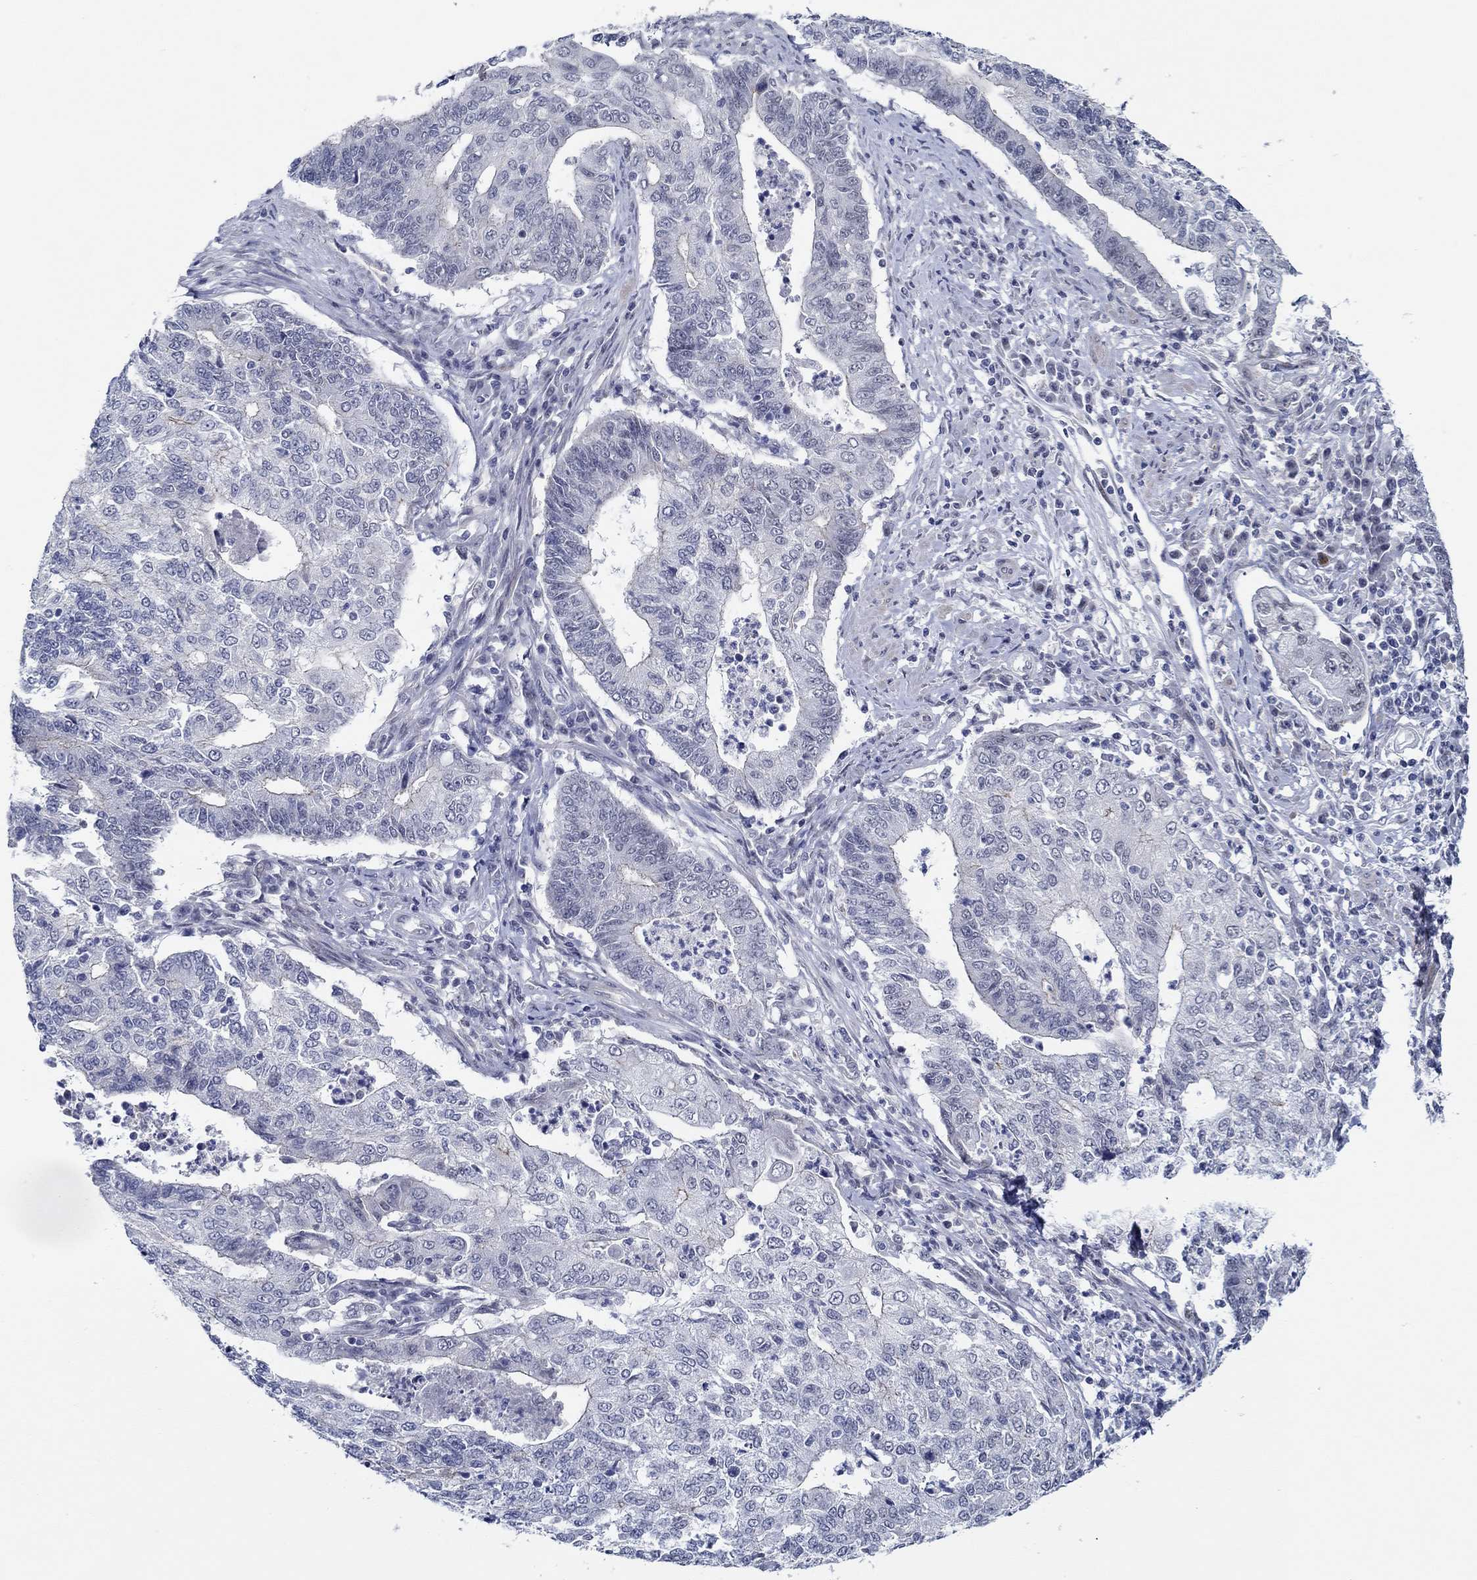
{"staining": {"intensity": "negative", "quantity": "none", "location": "none"}, "tissue": "endometrial cancer", "cell_type": "Tumor cells", "image_type": "cancer", "snomed": [{"axis": "morphology", "description": "Adenocarcinoma, NOS"}, {"axis": "topography", "description": "Uterus"}, {"axis": "topography", "description": "Endometrium"}], "caption": "A micrograph of human adenocarcinoma (endometrial) is negative for staining in tumor cells.", "gene": "SLC34A1", "patient": {"sex": "female", "age": 54}}